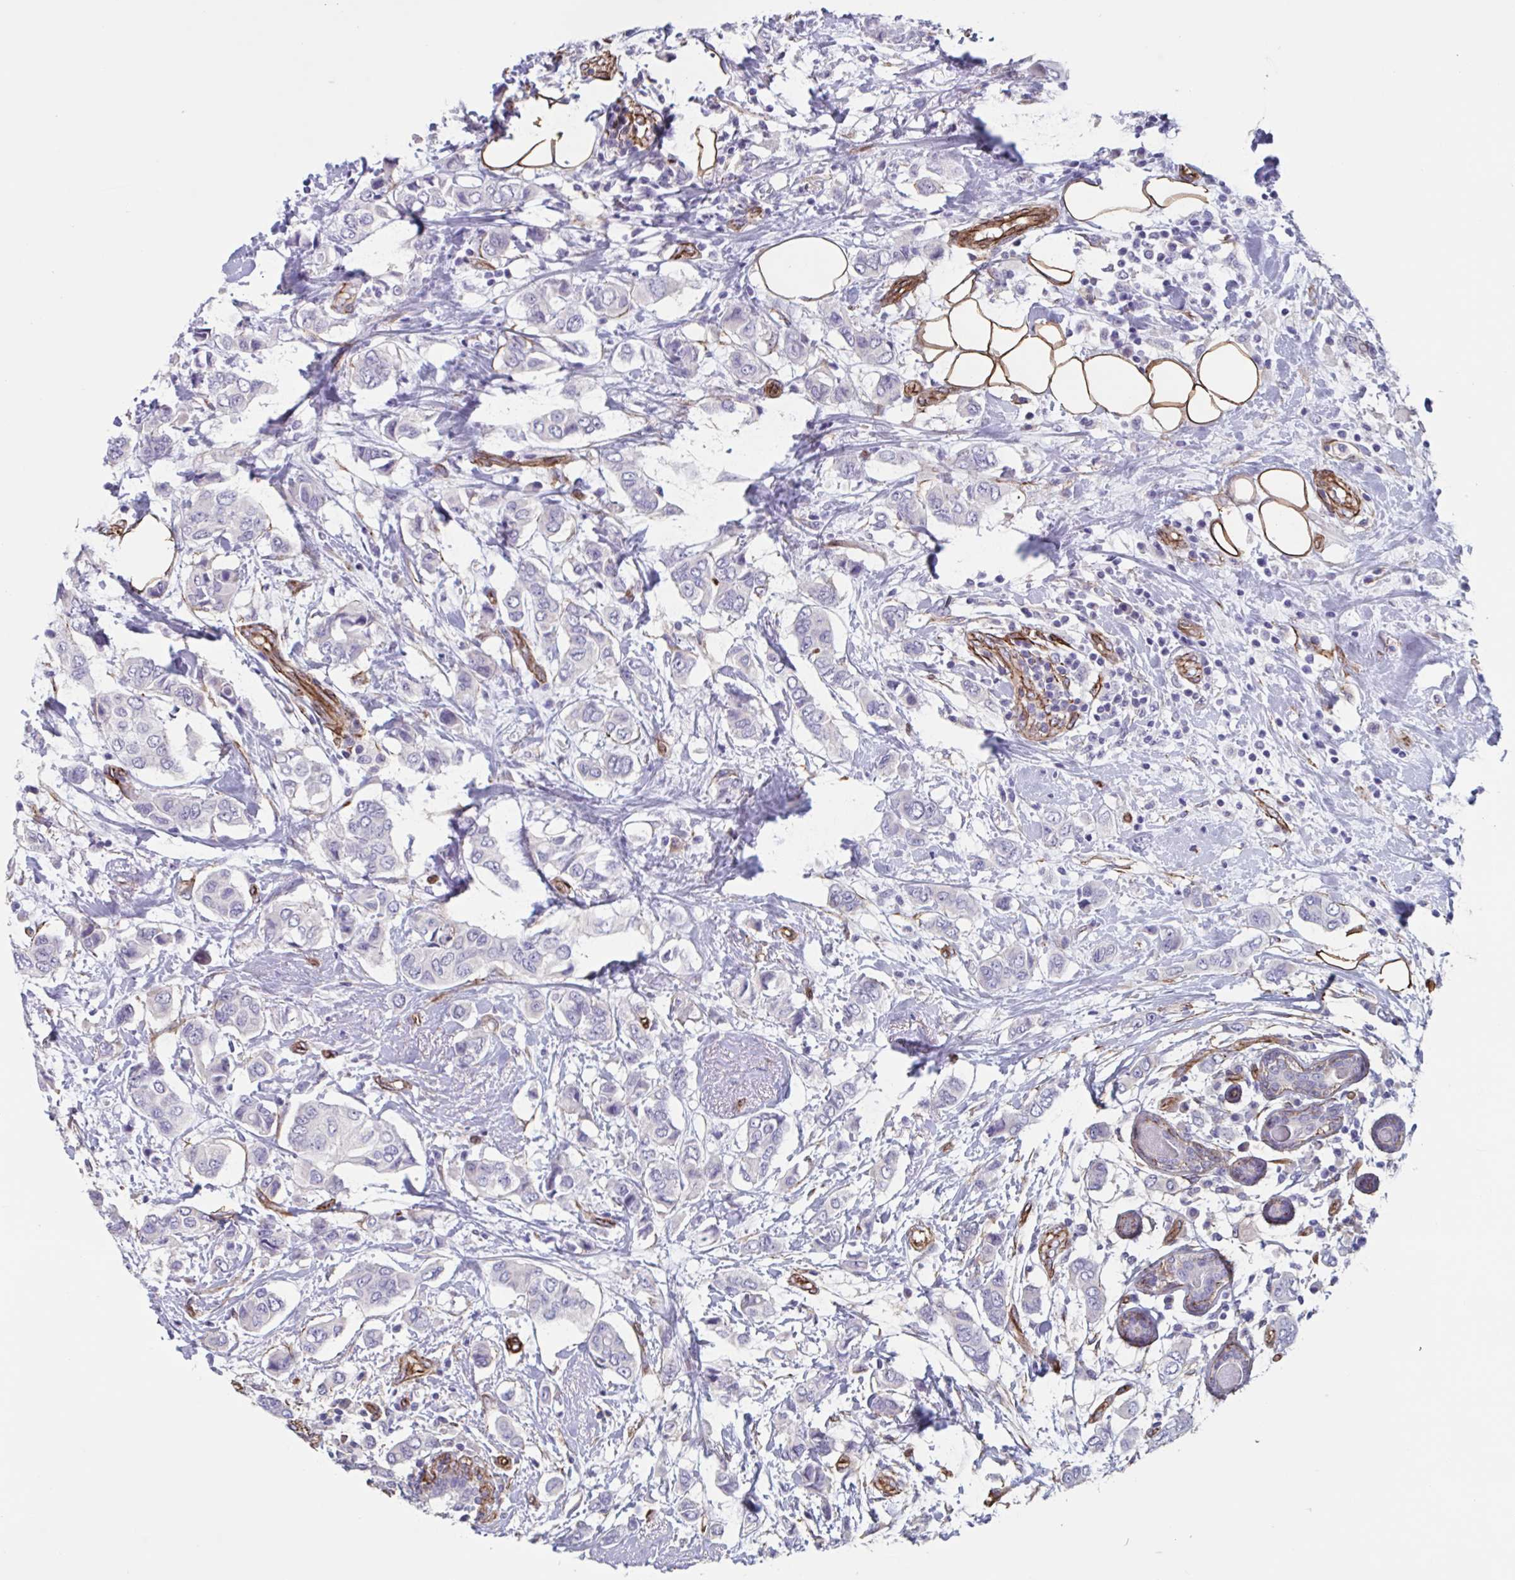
{"staining": {"intensity": "negative", "quantity": "none", "location": "none"}, "tissue": "breast cancer", "cell_type": "Tumor cells", "image_type": "cancer", "snomed": [{"axis": "morphology", "description": "Lobular carcinoma"}, {"axis": "topography", "description": "Breast"}], "caption": "This is an immunohistochemistry (IHC) photomicrograph of breast cancer (lobular carcinoma). There is no staining in tumor cells.", "gene": "CITED4", "patient": {"sex": "female", "age": 51}}